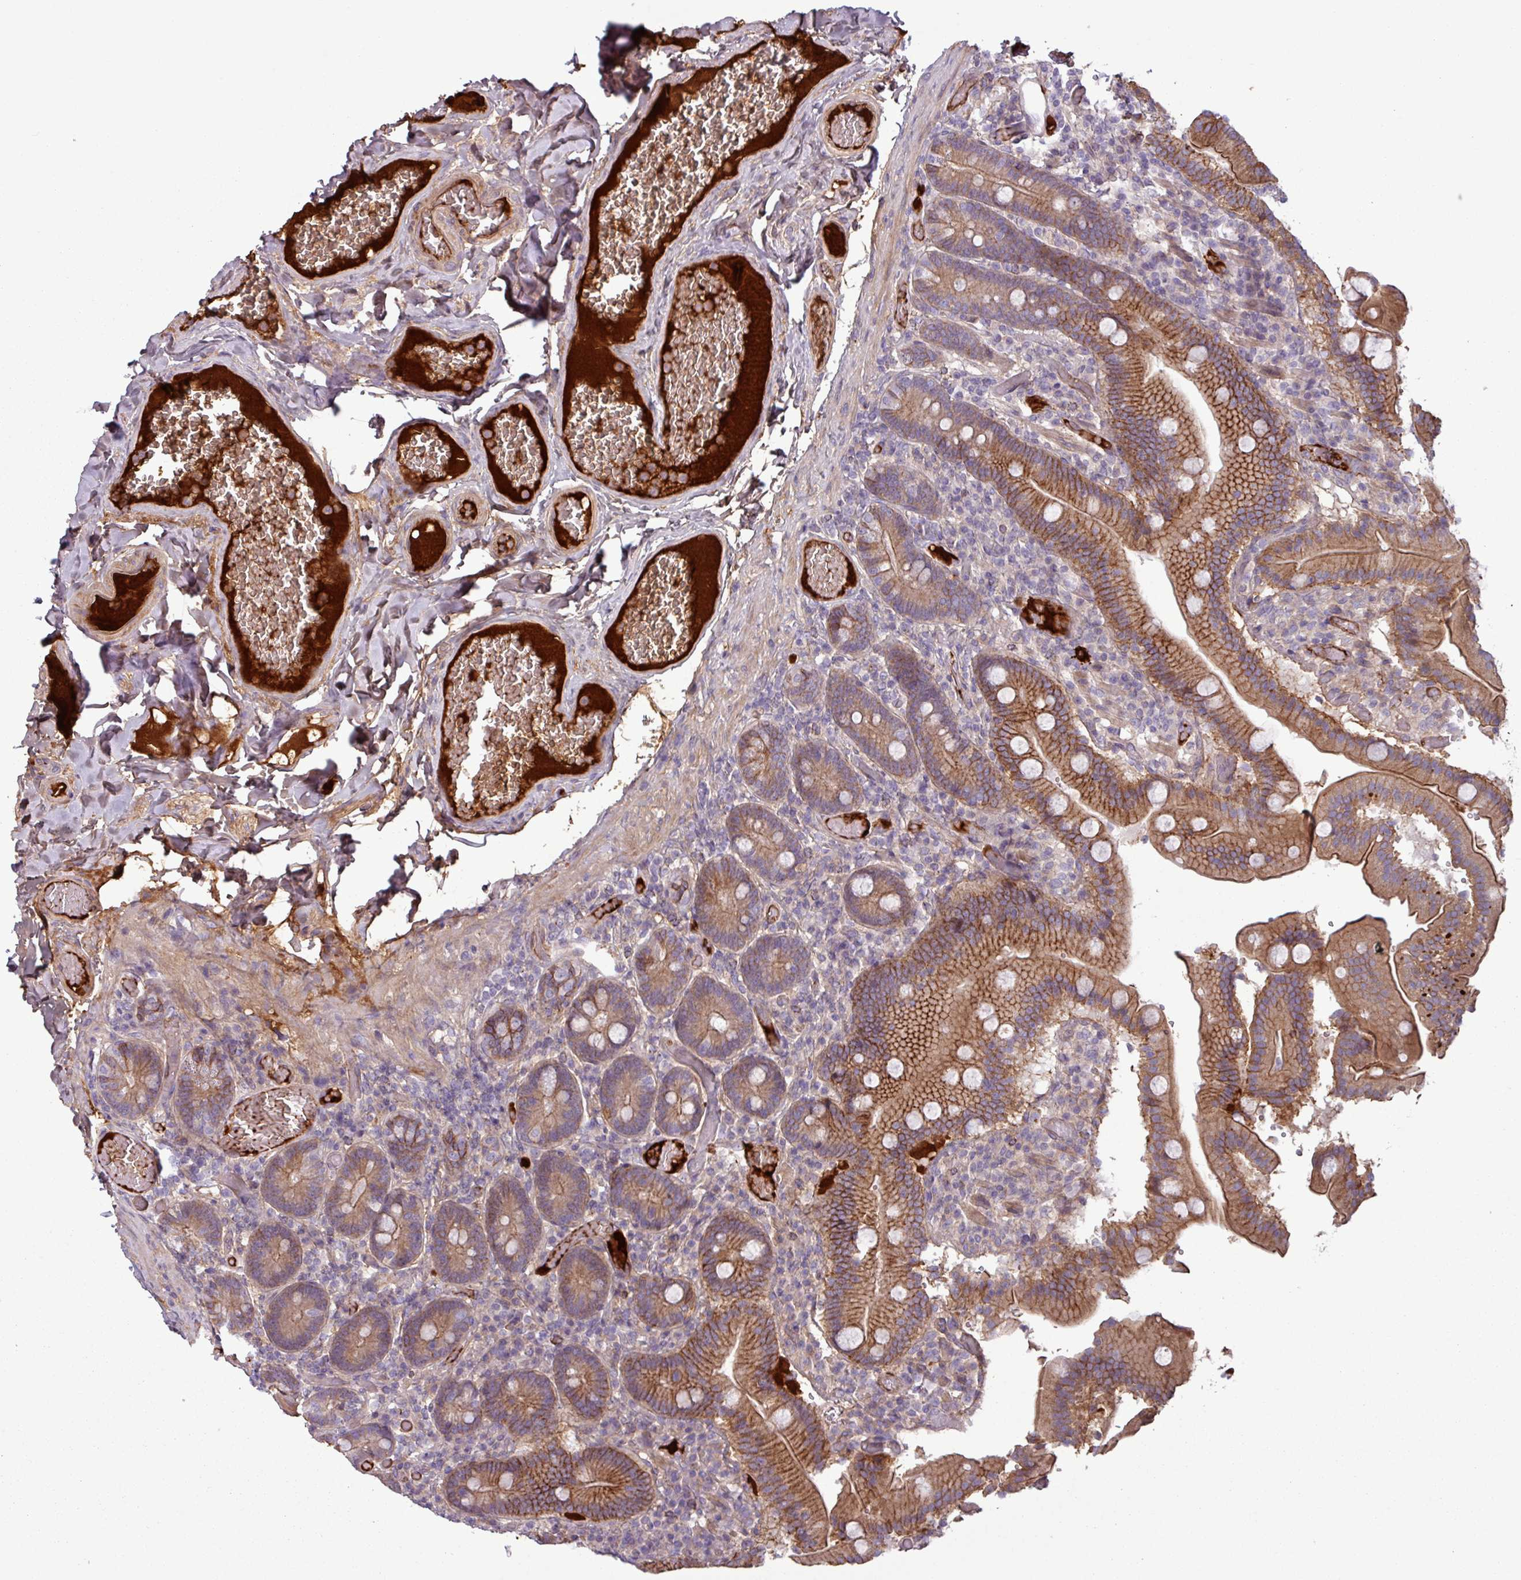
{"staining": {"intensity": "strong", "quantity": "25%-75%", "location": "cytoplasmic/membranous"}, "tissue": "duodenum", "cell_type": "Glandular cells", "image_type": "normal", "snomed": [{"axis": "morphology", "description": "Normal tissue, NOS"}, {"axis": "topography", "description": "Duodenum"}], "caption": "Protein analysis of normal duodenum shows strong cytoplasmic/membranous positivity in about 25%-75% of glandular cells.", "gene": "C4A", "patient": {"sex": "female", "age": 62}}